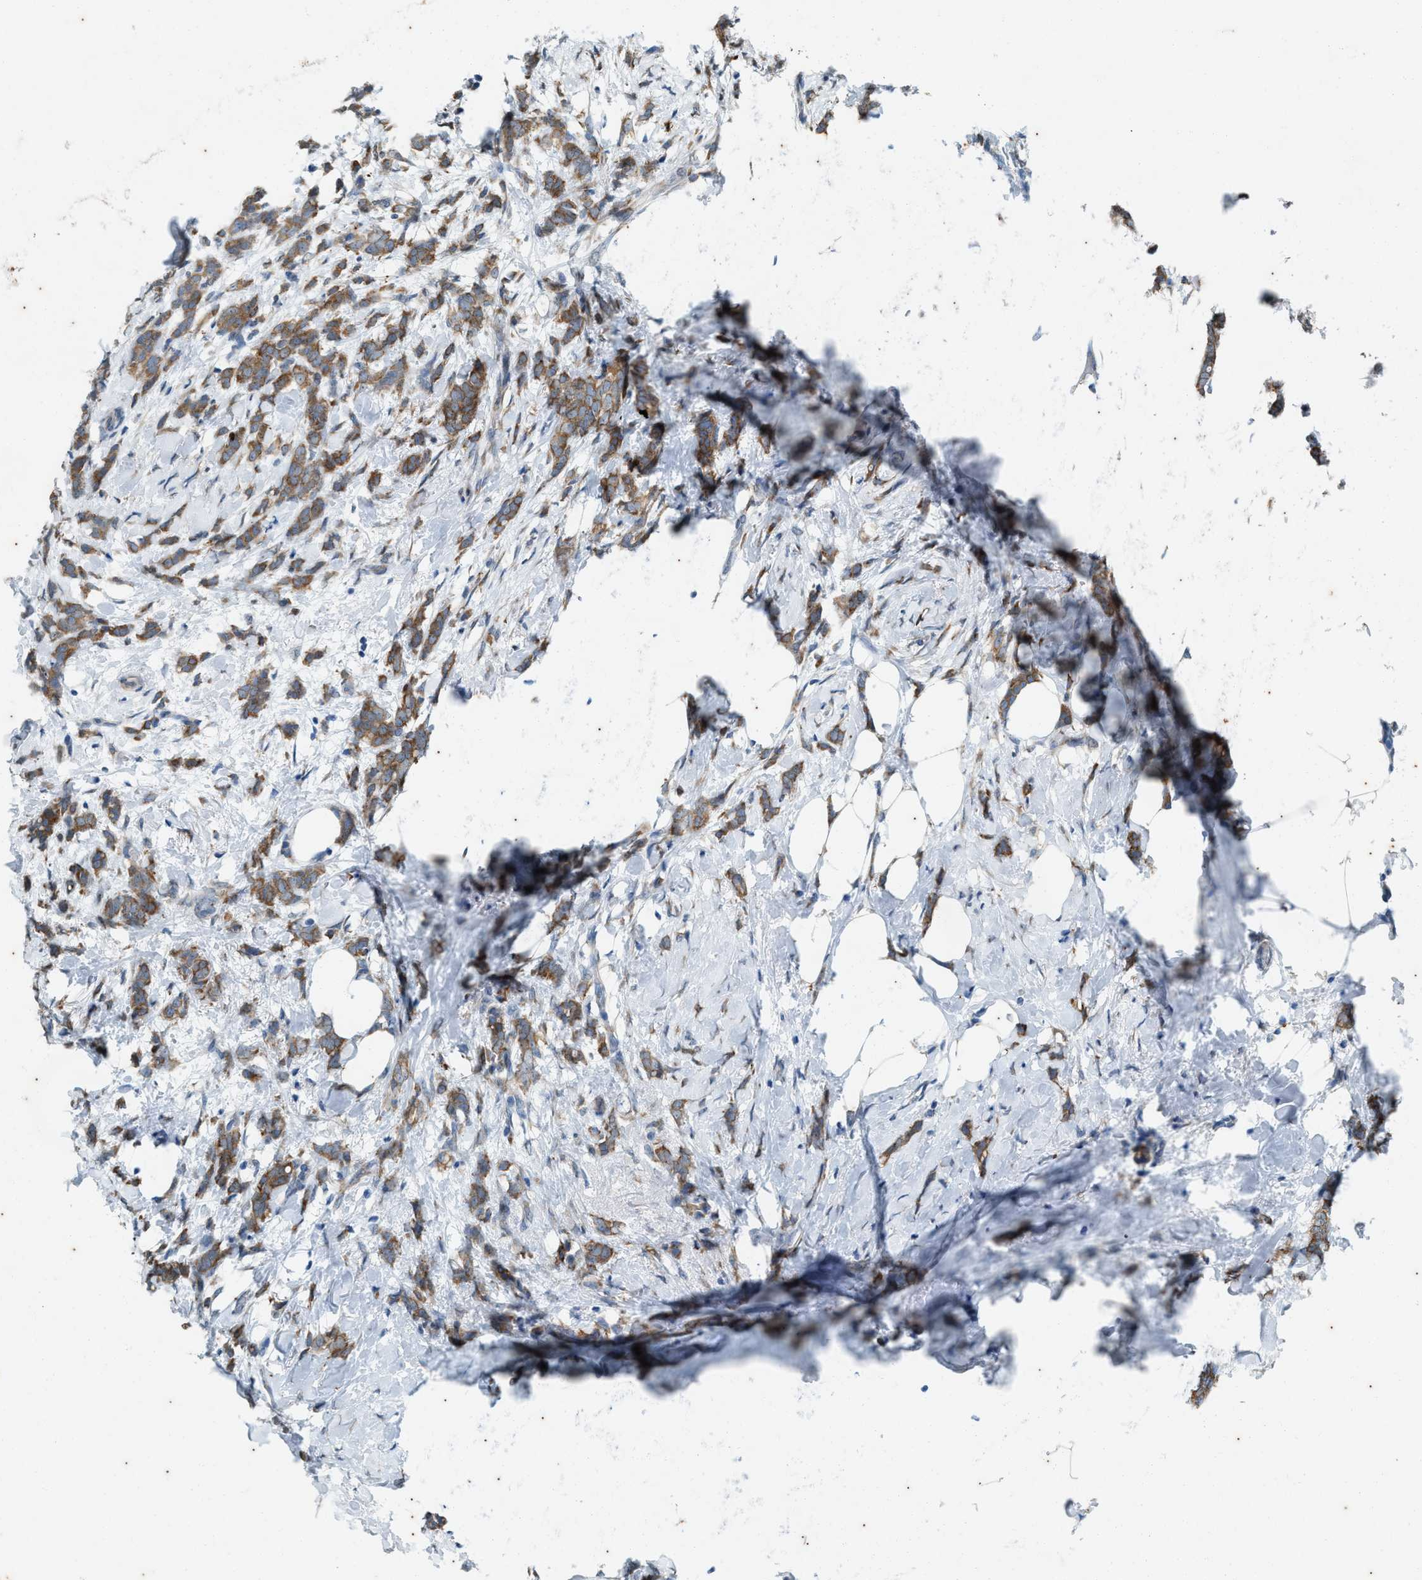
{"staining": {"intensity": "moderate", "quantity": ">75%", "location": "cytoplasmic/membranous"}, "tissue": "breast cancer", "cell_type": "Tumor cells", "image_type": "cancer", "snomed": [{"axis": "morphology", "description": "Lobular carcinoma, in situ"}, {"axis": "morphology", "description": "Lobular carcinoma"}, {"axis": "topography", "description": "Breast"}], "caption": "There is medium levels of moderate cytoplasmic/membranous positivity in tumor cells of breast lobular carcinoma in situ, as demonstrated by immunohistochemical staining (brown color).", "gene": "CHPF2", "patient": {"sex": "female", "age": 41}}